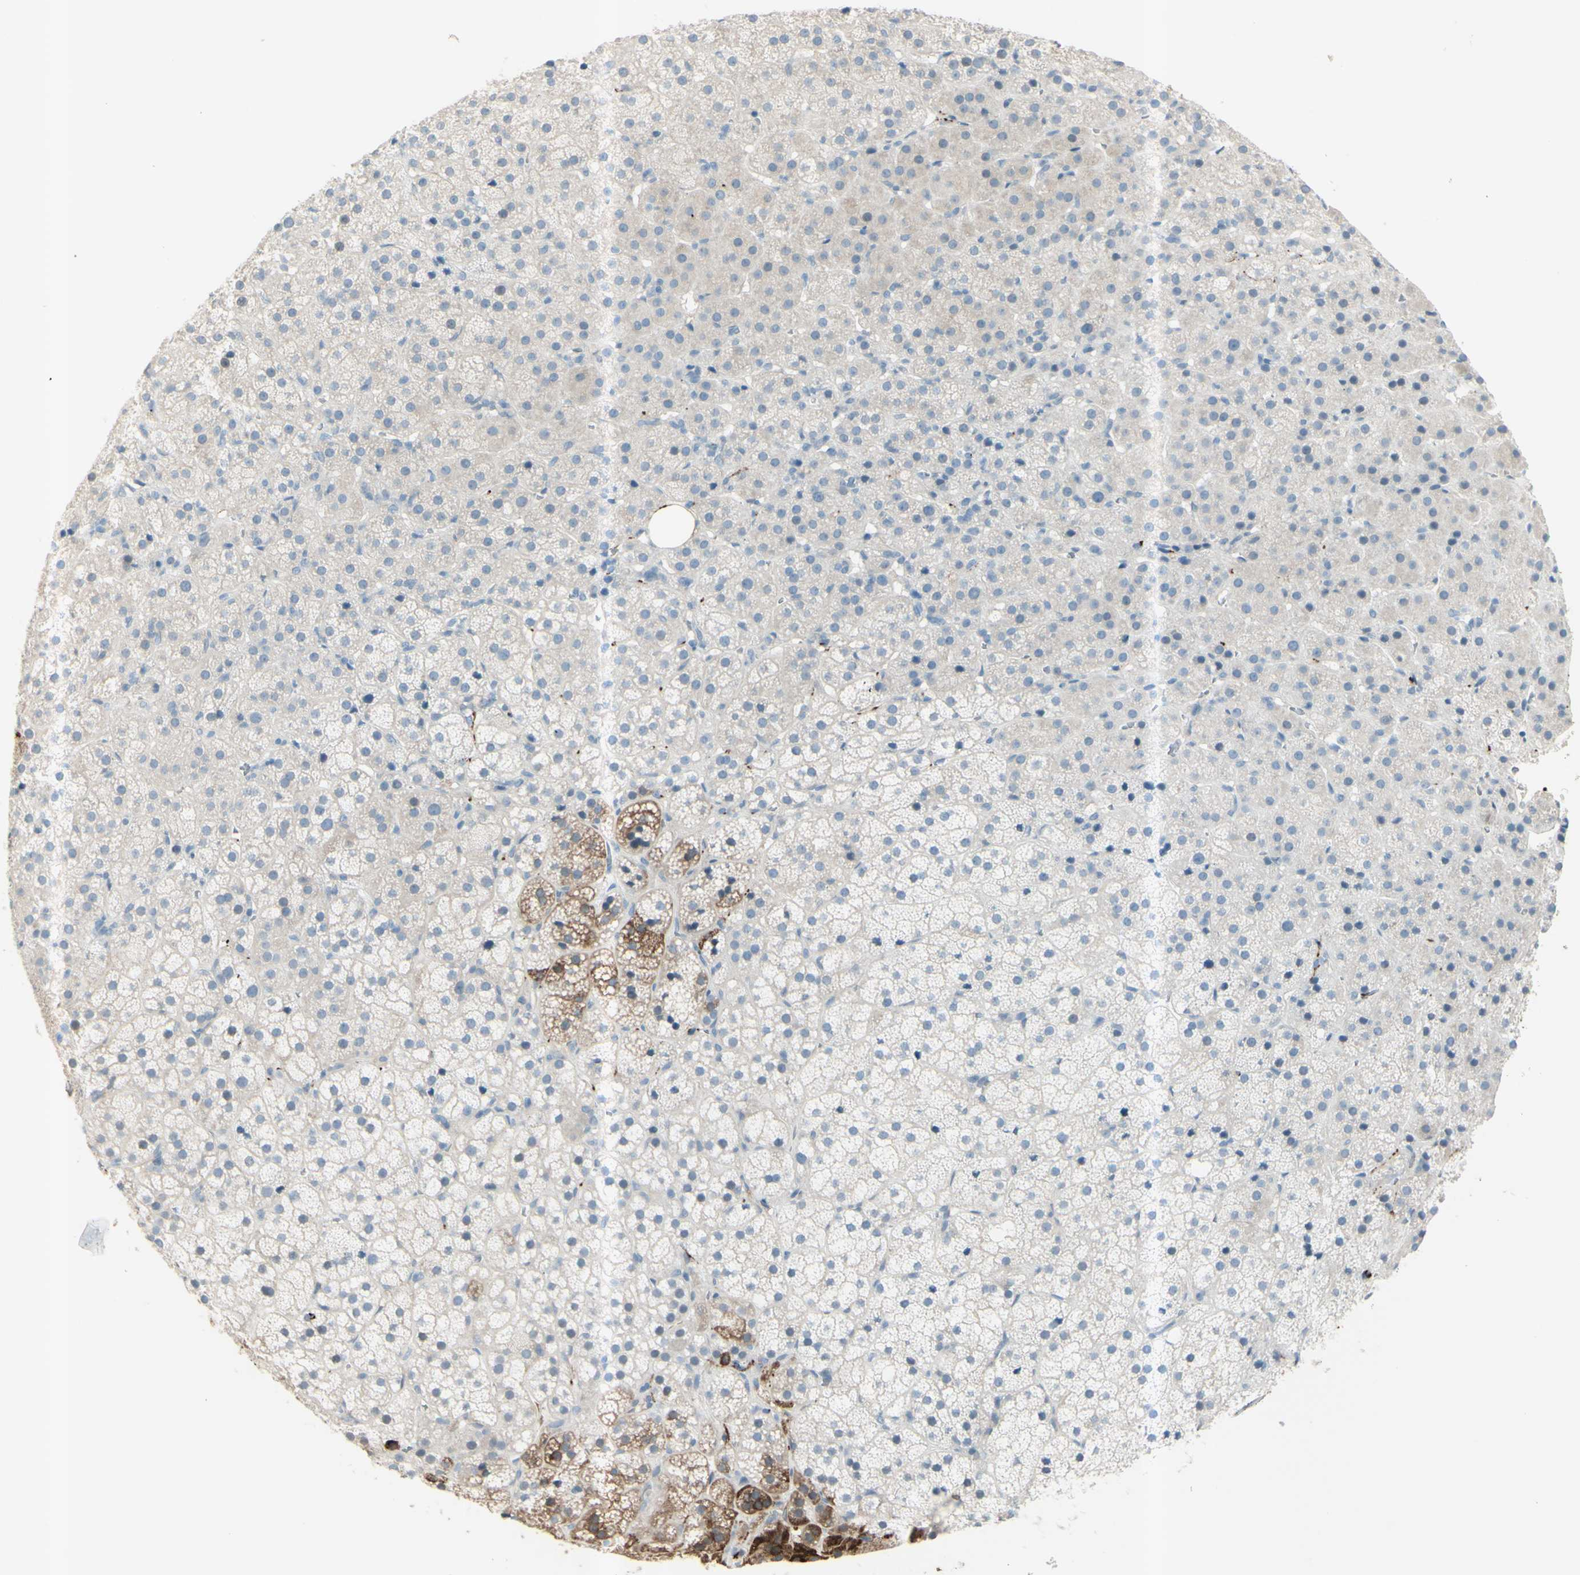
{"staining": {"intensity": "strong", "quantity": "<25%", "location": "cytoplasmic/membranous"}, "tissue": "adrenal gland", "cell_type": "Glandular cells", "image_type": "normal", "snomed": [{"axis": "morphology", "description": "Normal tissue, NOS"}, {"axis": "topography", "description": "Adrenal gland"}], "caption": "About <25% of glandular cells in normal human adrenal gland show strong cytoplasmic/membranous protein expression as visualized by brown immunohistochemical staining.", "gene": "GPR34", "patient": {"sex": "female", "age": 57}}